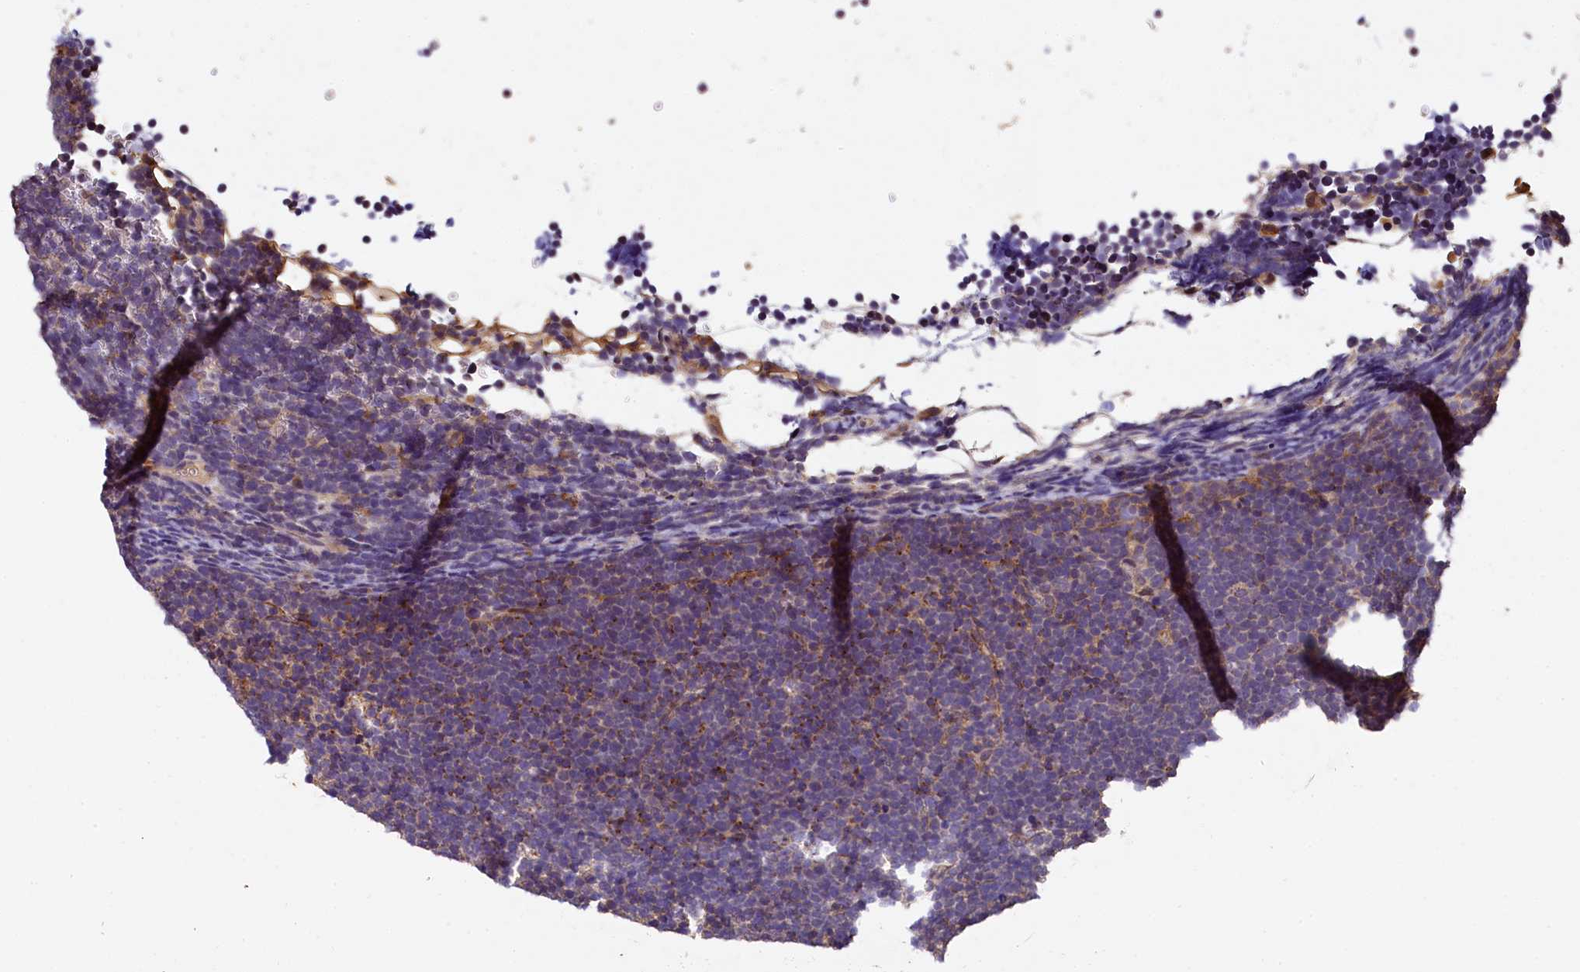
{"staining": {"intensity": "negative", "quantity": "none", "location": "none"}, "tissue": "lymphoma", "cell_type": "Tumor cells", "image_type": "cancer", "snomed": [{"axis": "morphology", "description": "Malignant lymphoma, non-Hodgkin's type, High grade"}, {"axis": "topography", "description": "Lymph node"}], "caption": "Immunohistochemistry micrograph of neoplastic tissue: human high-grade malignant lymphoma, non-Hodgkin's type stained with DAB (3,3'-diaminobenzidine) exhibits no significant protein staining in tumor cells. (Stains: DAB IHC with hematoxylin counter stain, Microscopy: brightfield microscopy at high magnification).", "gene": "PLXNB1", "patient": {"sex": "male", "age": 13}}